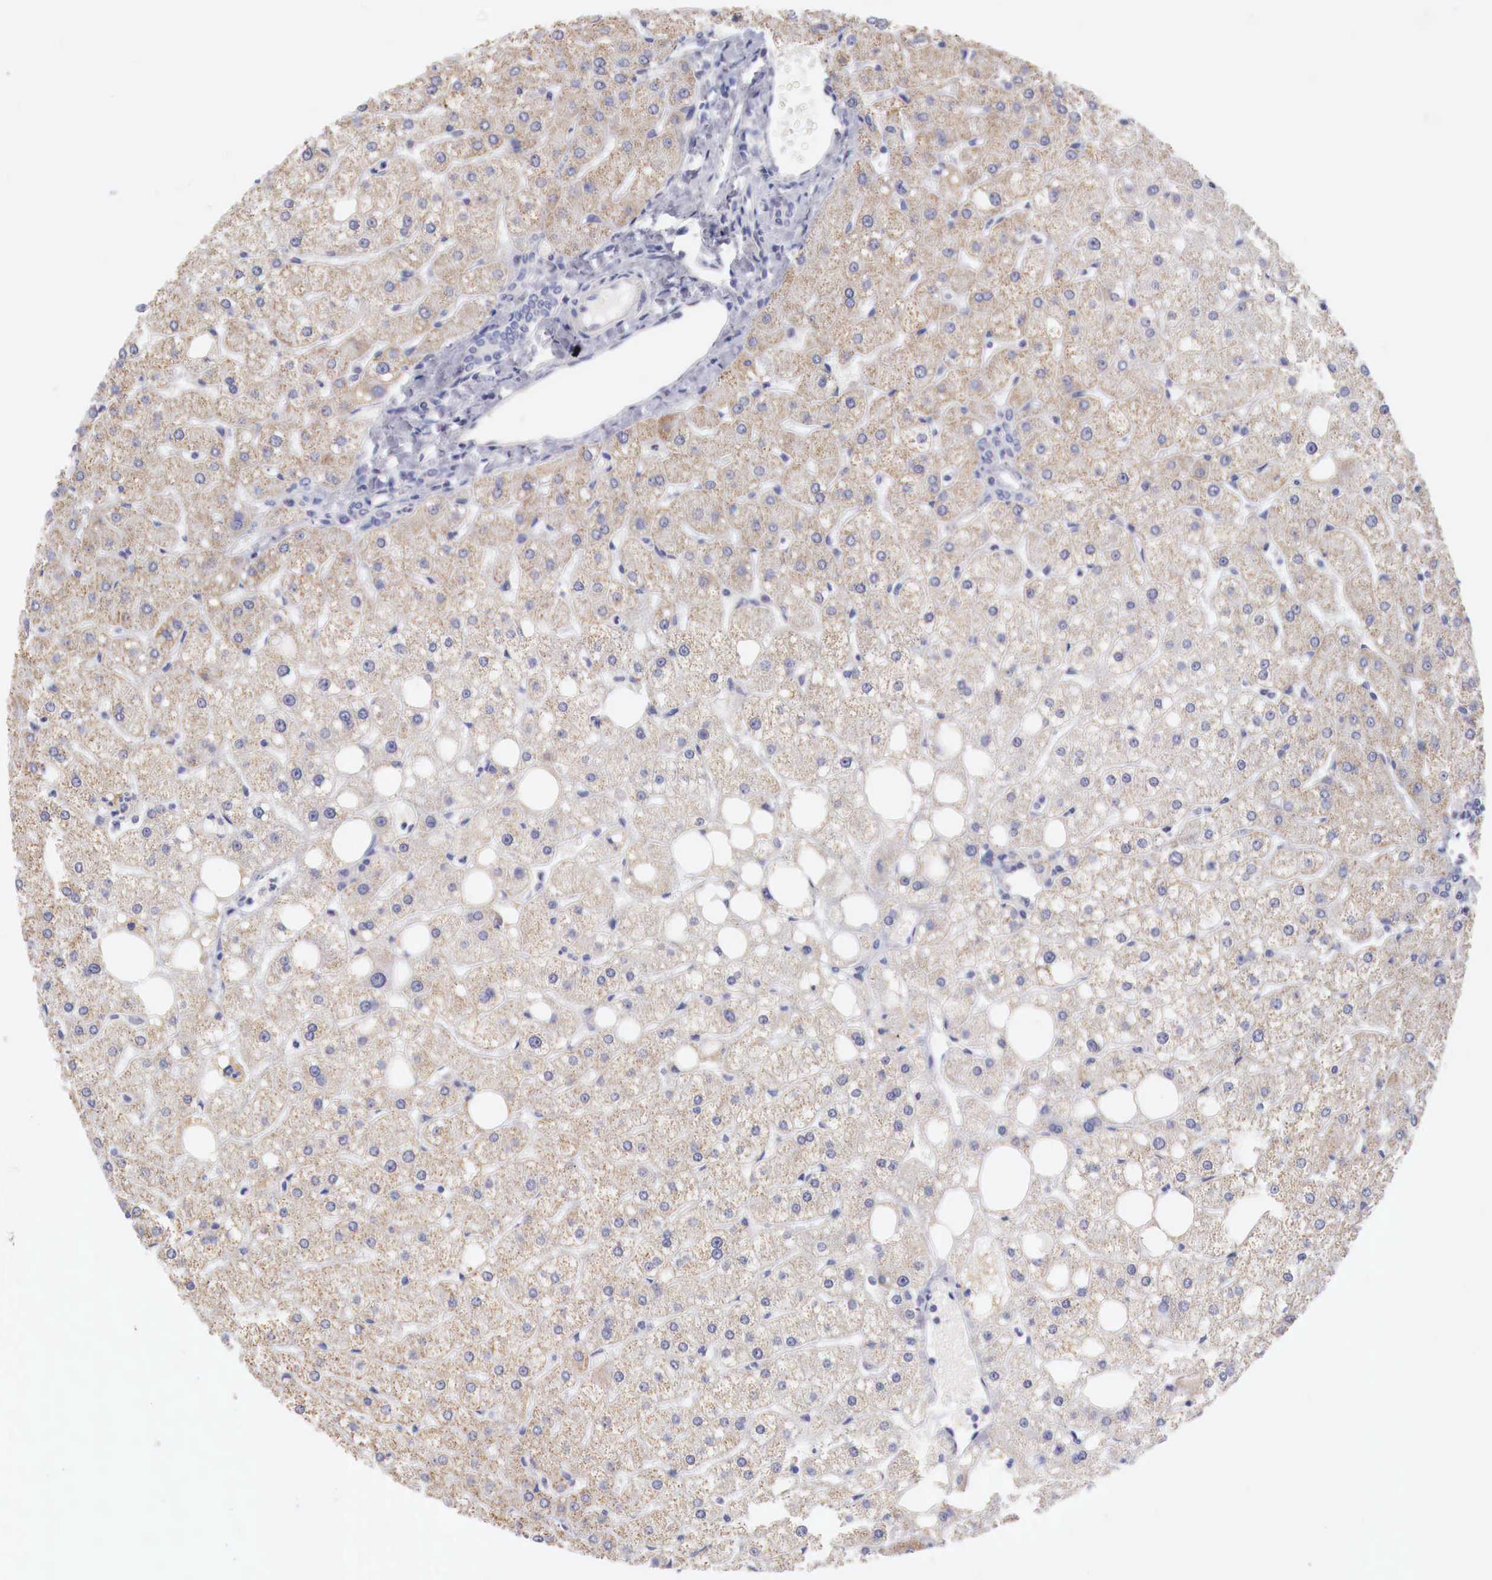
{"staining": {"intensity": "negative", "quantity": "none", "location": "none"}, "tissue": "liver", "cell_type": "Cholangiocytes", "image_type": "normal", "snomed": [{"axis": "morphology", "description": "Normal tissue, NOS"}, {"axis": "topography", "description": "Liver"}], "caption": "Immunohistochemical staining of benign human liver exhibits no significant positivity in cholangiocytes.", "gene": "TRIM13", "patient": {"sex": "male", "age": 35}}